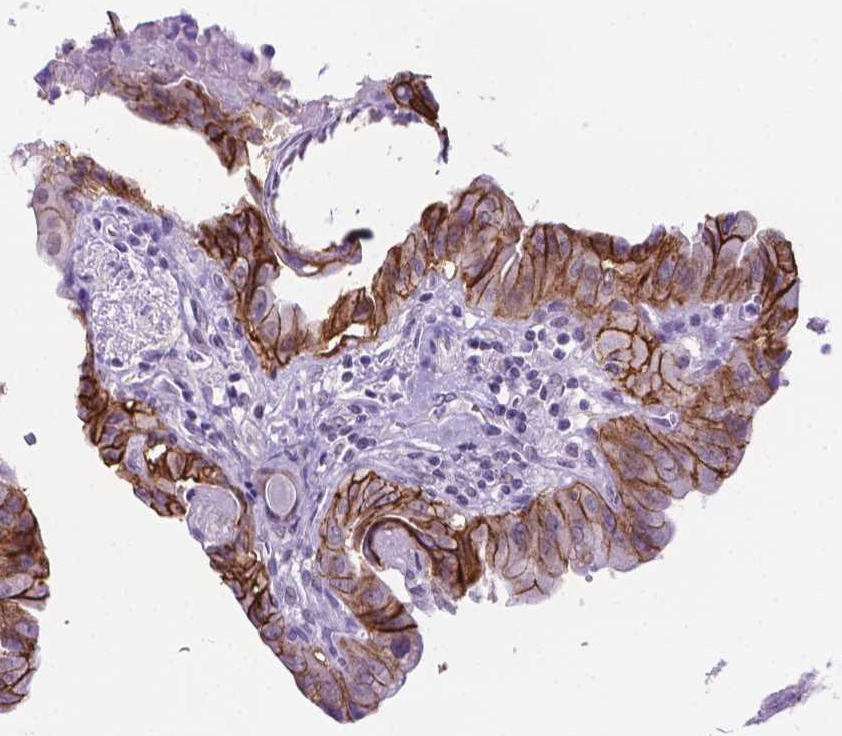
{"staining": {"intensity": "moderate", "quantity": ">75%", "location": "cytoplasmic/membranous"}, "tissue": "thyroid cancer", "cell_type": "Tumor cells", "image_type": "cancer", "snomed": [{"axis": "morphology", "description": "Papillary adenocarcinoma, NOS"}, {"axis": "topography", "description": "Thyroid gland"}], "caption": "Protein positivity by immunohistochemistry (IHC) displays moderate cytoplasmic/membranous positivity in approximately >75% of tumor cells in thyroid cancer (papillary adenocarcinoma).", "gene": "TACSTD2", "patient": {"sex": "female", "age": 37}}